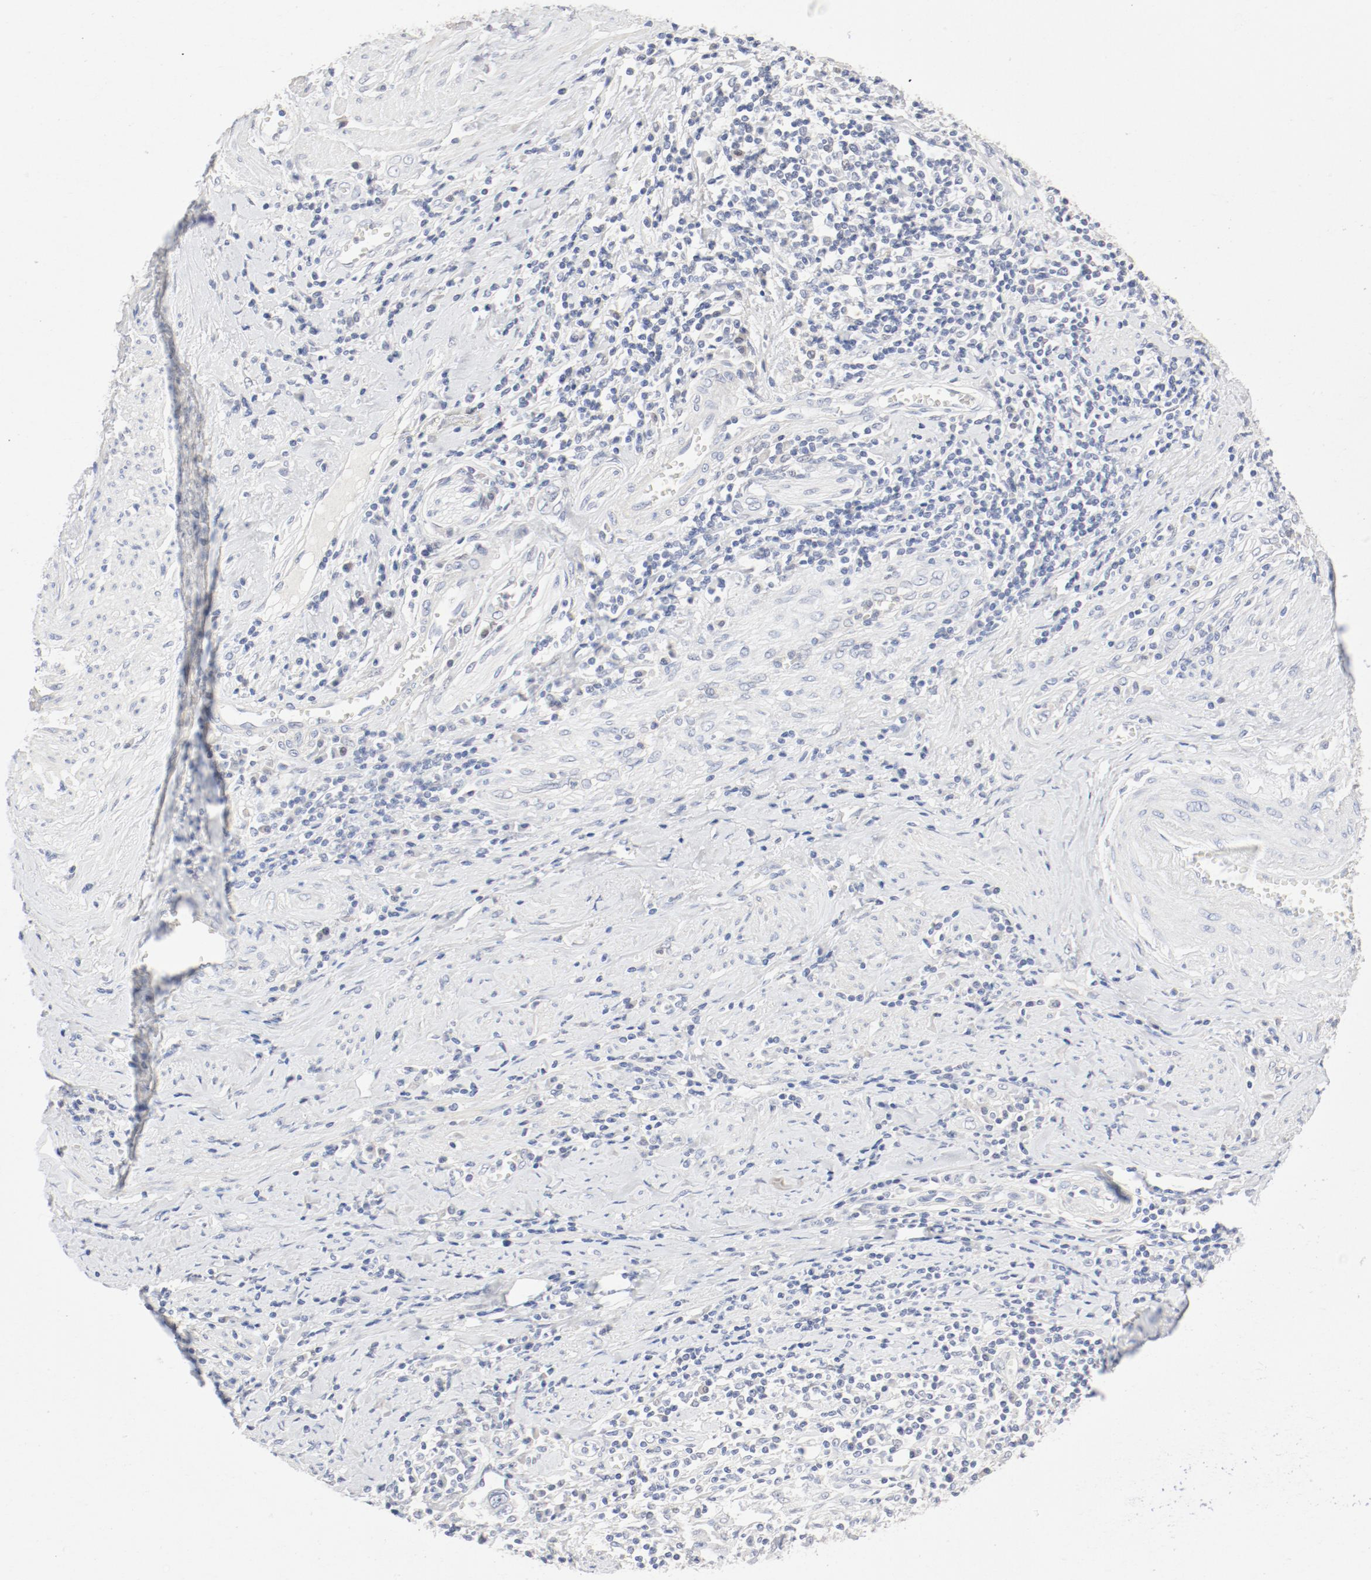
{"staining": {"intensity": "negative", "quantity": "none", "location": "none"}, "tissue": "cervical cancer", "cell_type": "Tumor cells", "image_type": "cancer", "snomed": [{"axis": "morphology", "description": "Squamous cell carcinoma, NOS"}, {"axis": "topography", "description": "Cervix"}], "caption": "The immunohistochemistry (IHC) histopathology image has no significant expression in tumor cells of cervical cancer tissue.", "gene": "PGM1", "patient": {"sex": "female", "age": 53}}